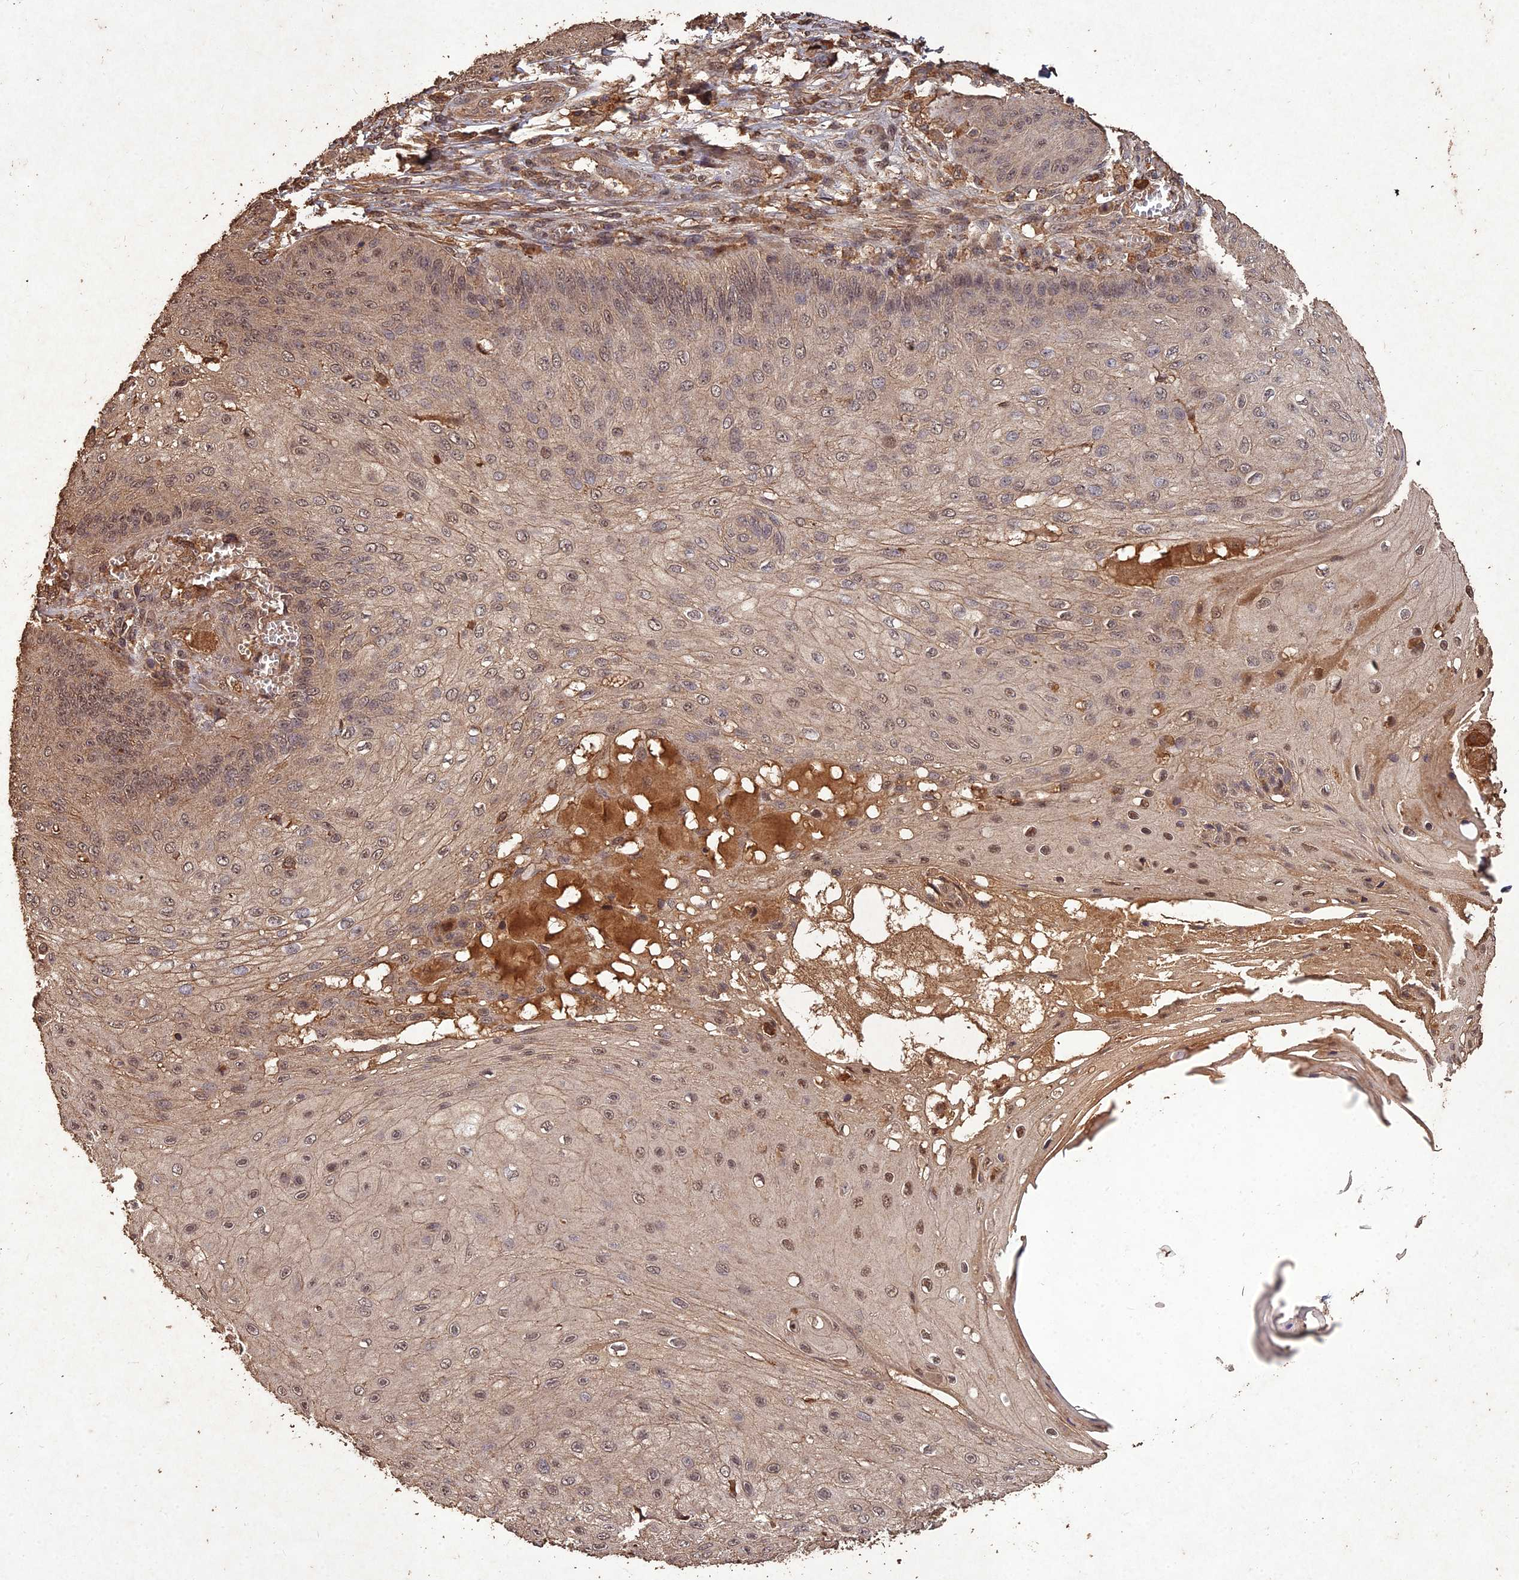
{"staining": {"intensity": "moderate", "quantity": "25%-75%", "location": "cytoplasmic/membranous,nuclear"}, "tissue": "skin cancer", "cell_type": "Tumor cells", "image_type": "cancer", "snomed": [{"axis": "morphology", "description": "Squamous cell carcinoma, NOS"}, {"axis": "topography", "description": "Skin"}], "caption": "Tumor cells reveal medium levels of moderate cytoplasmic/membranous and nuclear expression in approximately 25%-75% of cells in human skin cancer. (DAB = brown stain, brightfield microscopy at high magnification).", "gene": "SYMPK", "patient": {"sex": "male", "age": 70}}